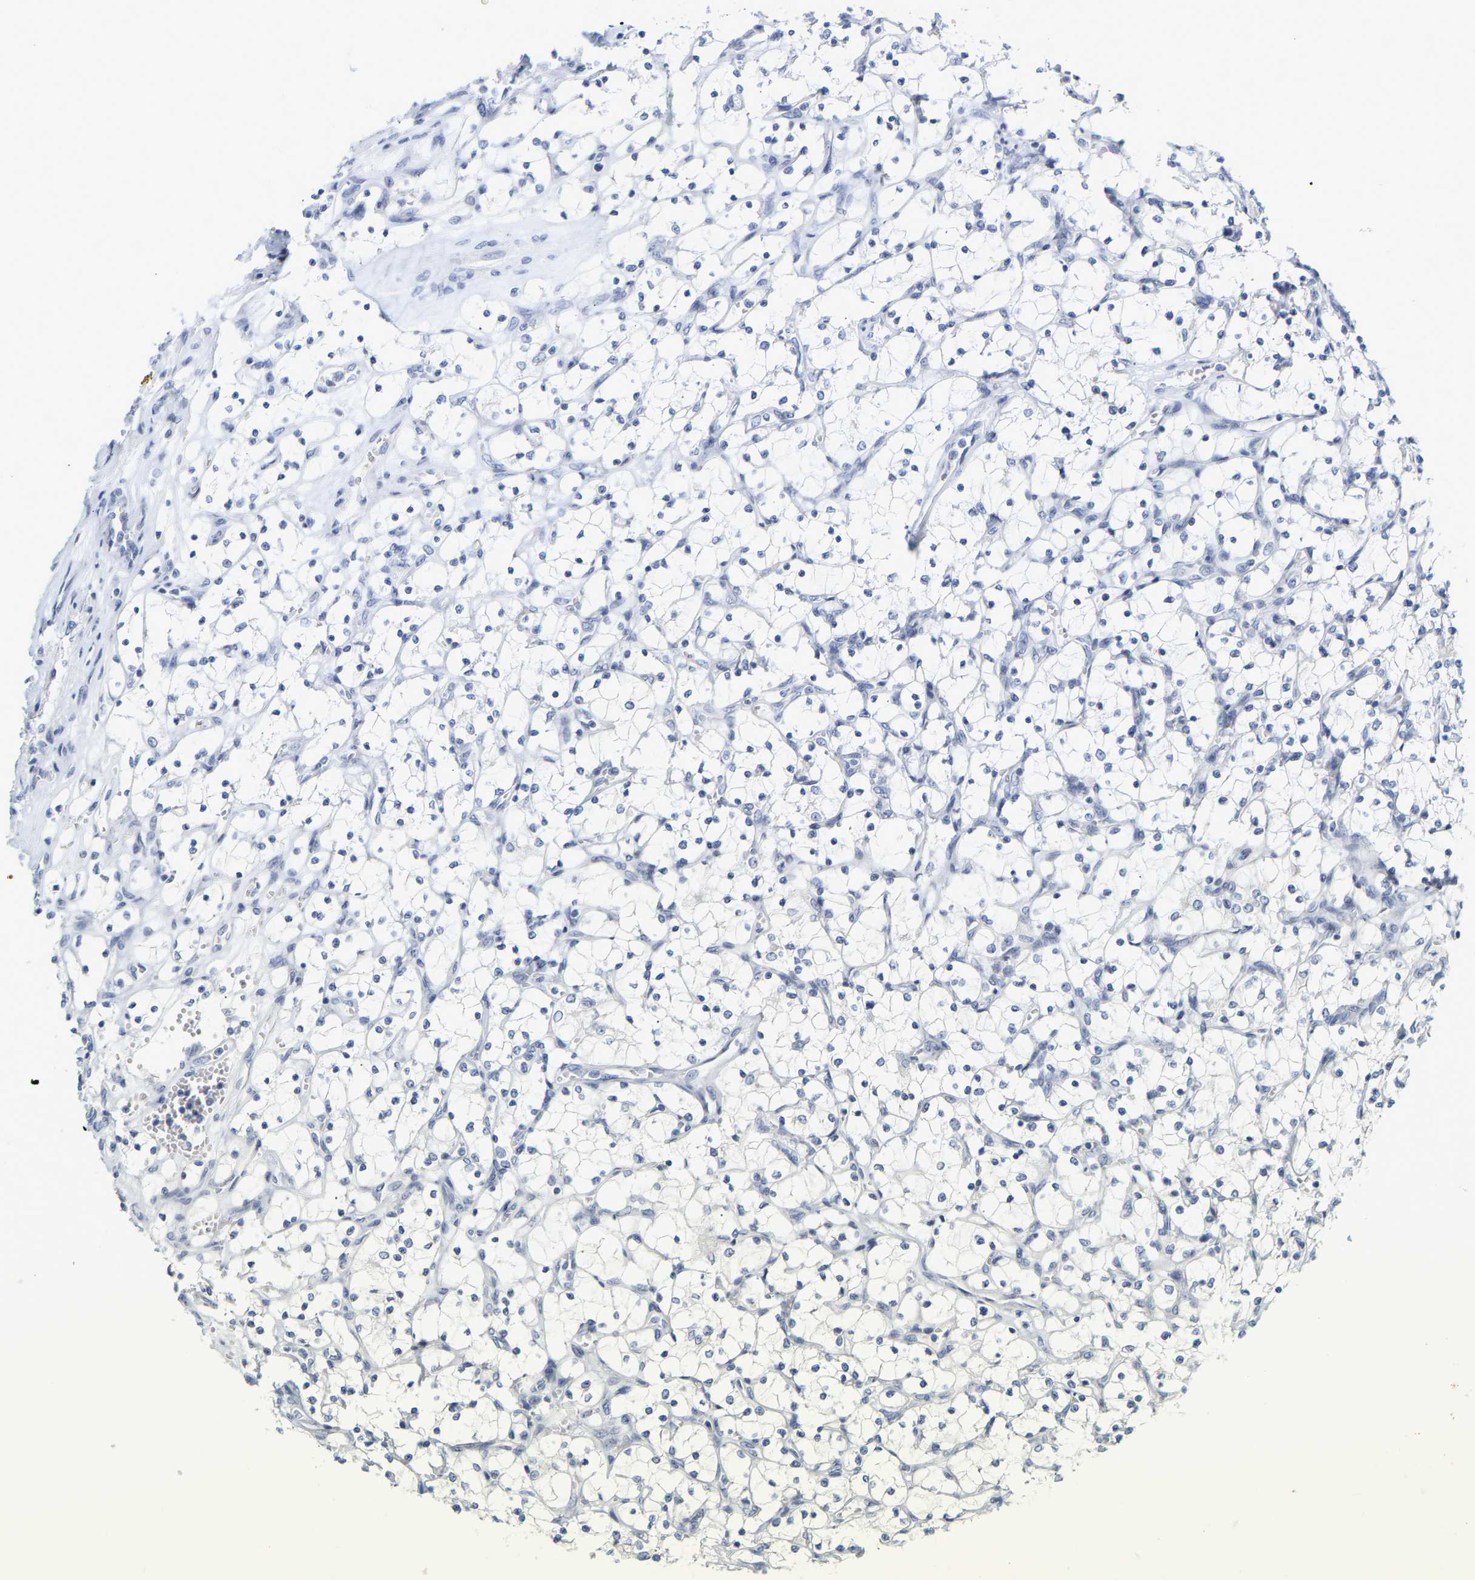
{"staining": {"intensity": "negative", "quantity": "none", "location": "none"}, "tissue": "renal cancer", "cell_type": "Tumor cells", "image_type": "cancer", "snomed": [{"axis": "morphology", "description": "Adenocarcinoma, NOS"}, {"axis": "topography", "description": "Kidney"}], "caption": "Tumor cells are negative for brown protein staining in renal cancer.", "gene": "KRT76", "patient": {"sex": "female", "age": 69}}